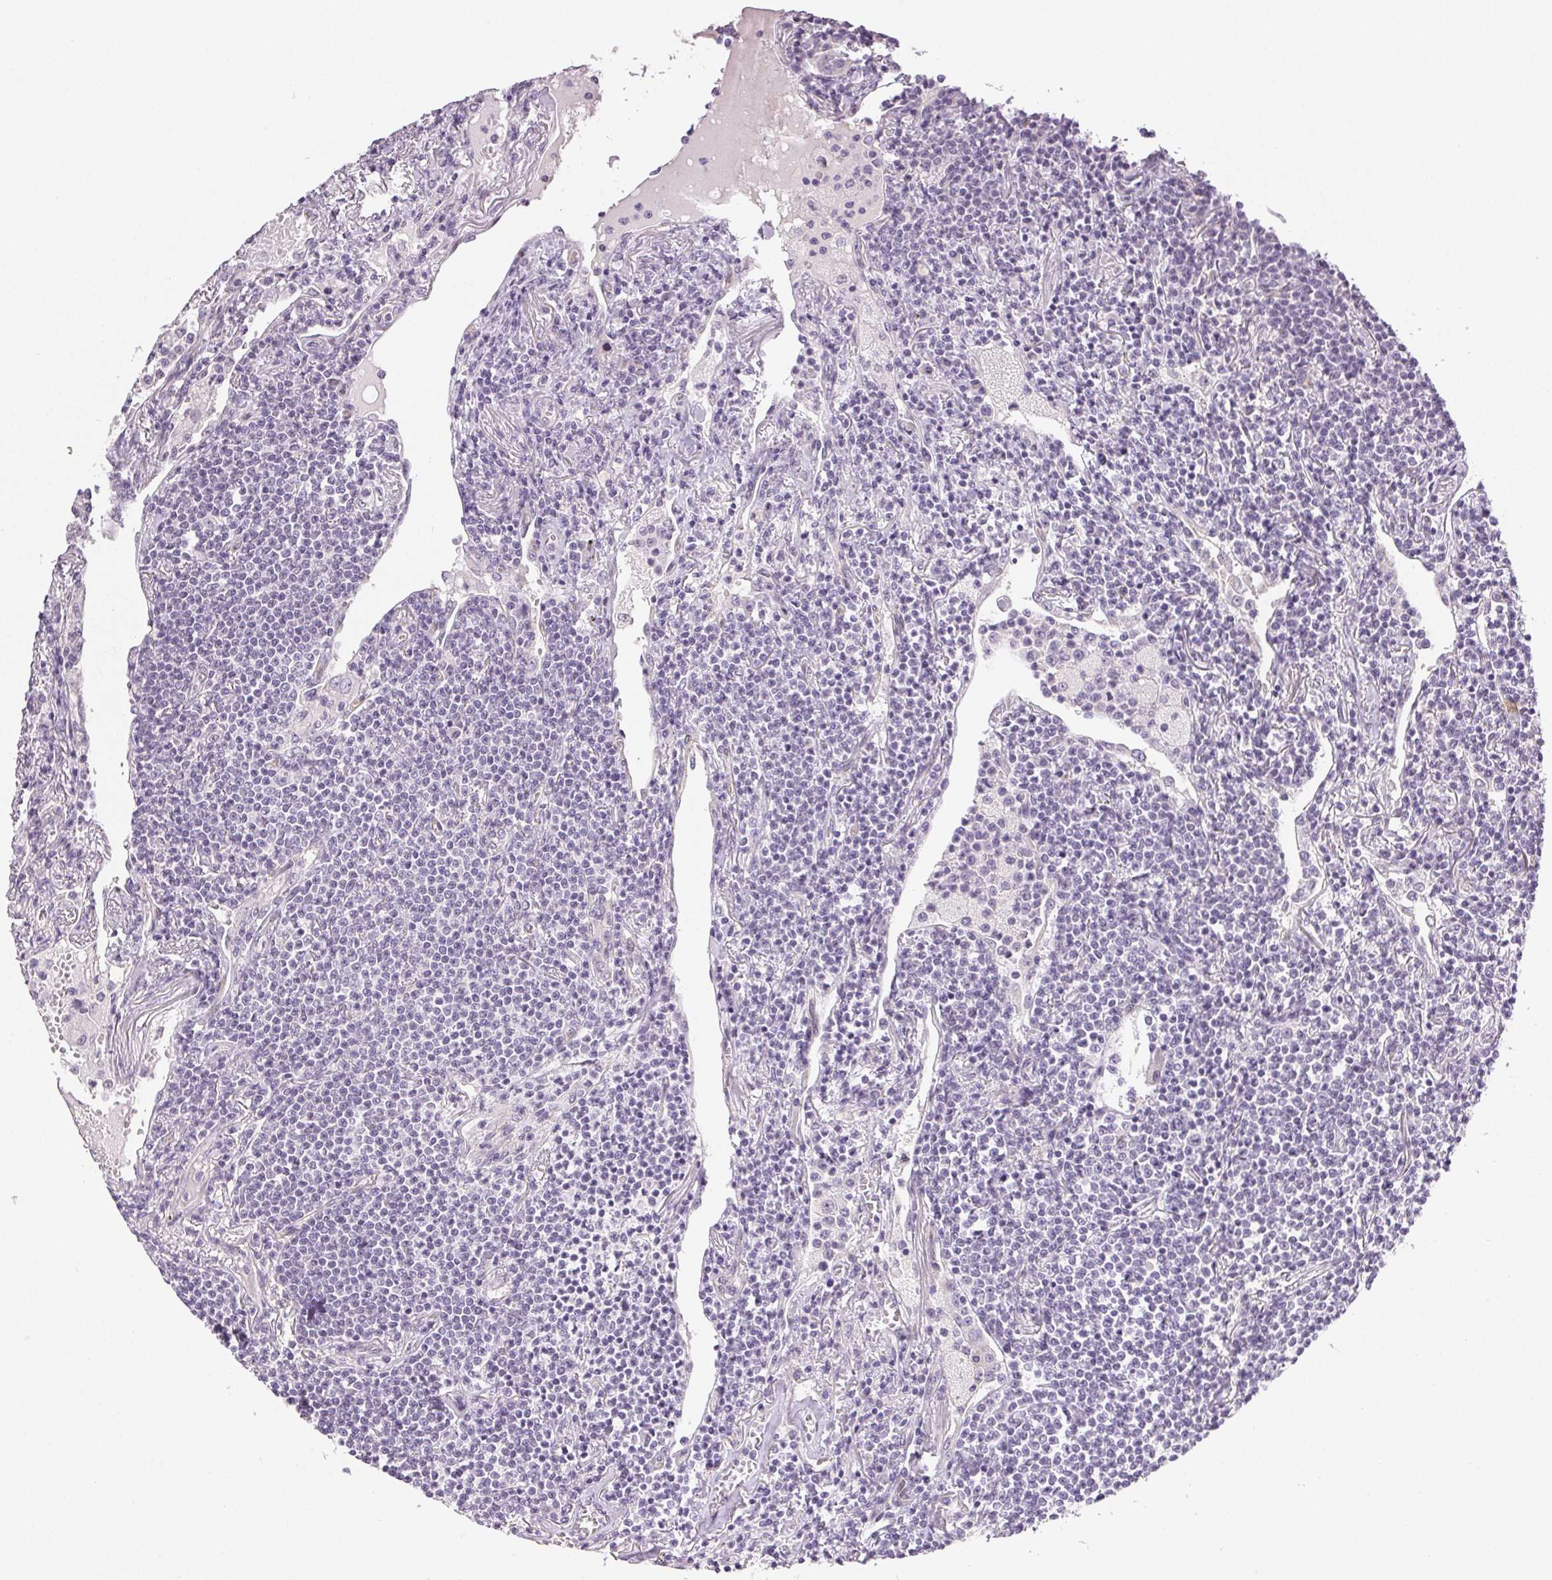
{"staining": {"intensity": "negative", "quantity": "none", "location": "none"}, "tissue": "lymphoma", "cell_type": "Tumor cells", "image_type": "cancer", "snomed": [{"axis": "morphology", "description": "Malignant lymphoma, non-Hodgkin's type, Low grade"}, {"axis": "topography", "description": "Lung"}], "caption": "Tumor cells show no significant staining in lymphoma.", "gene": "PLCB1", "patient": {"sex": "female", "age": 71}}